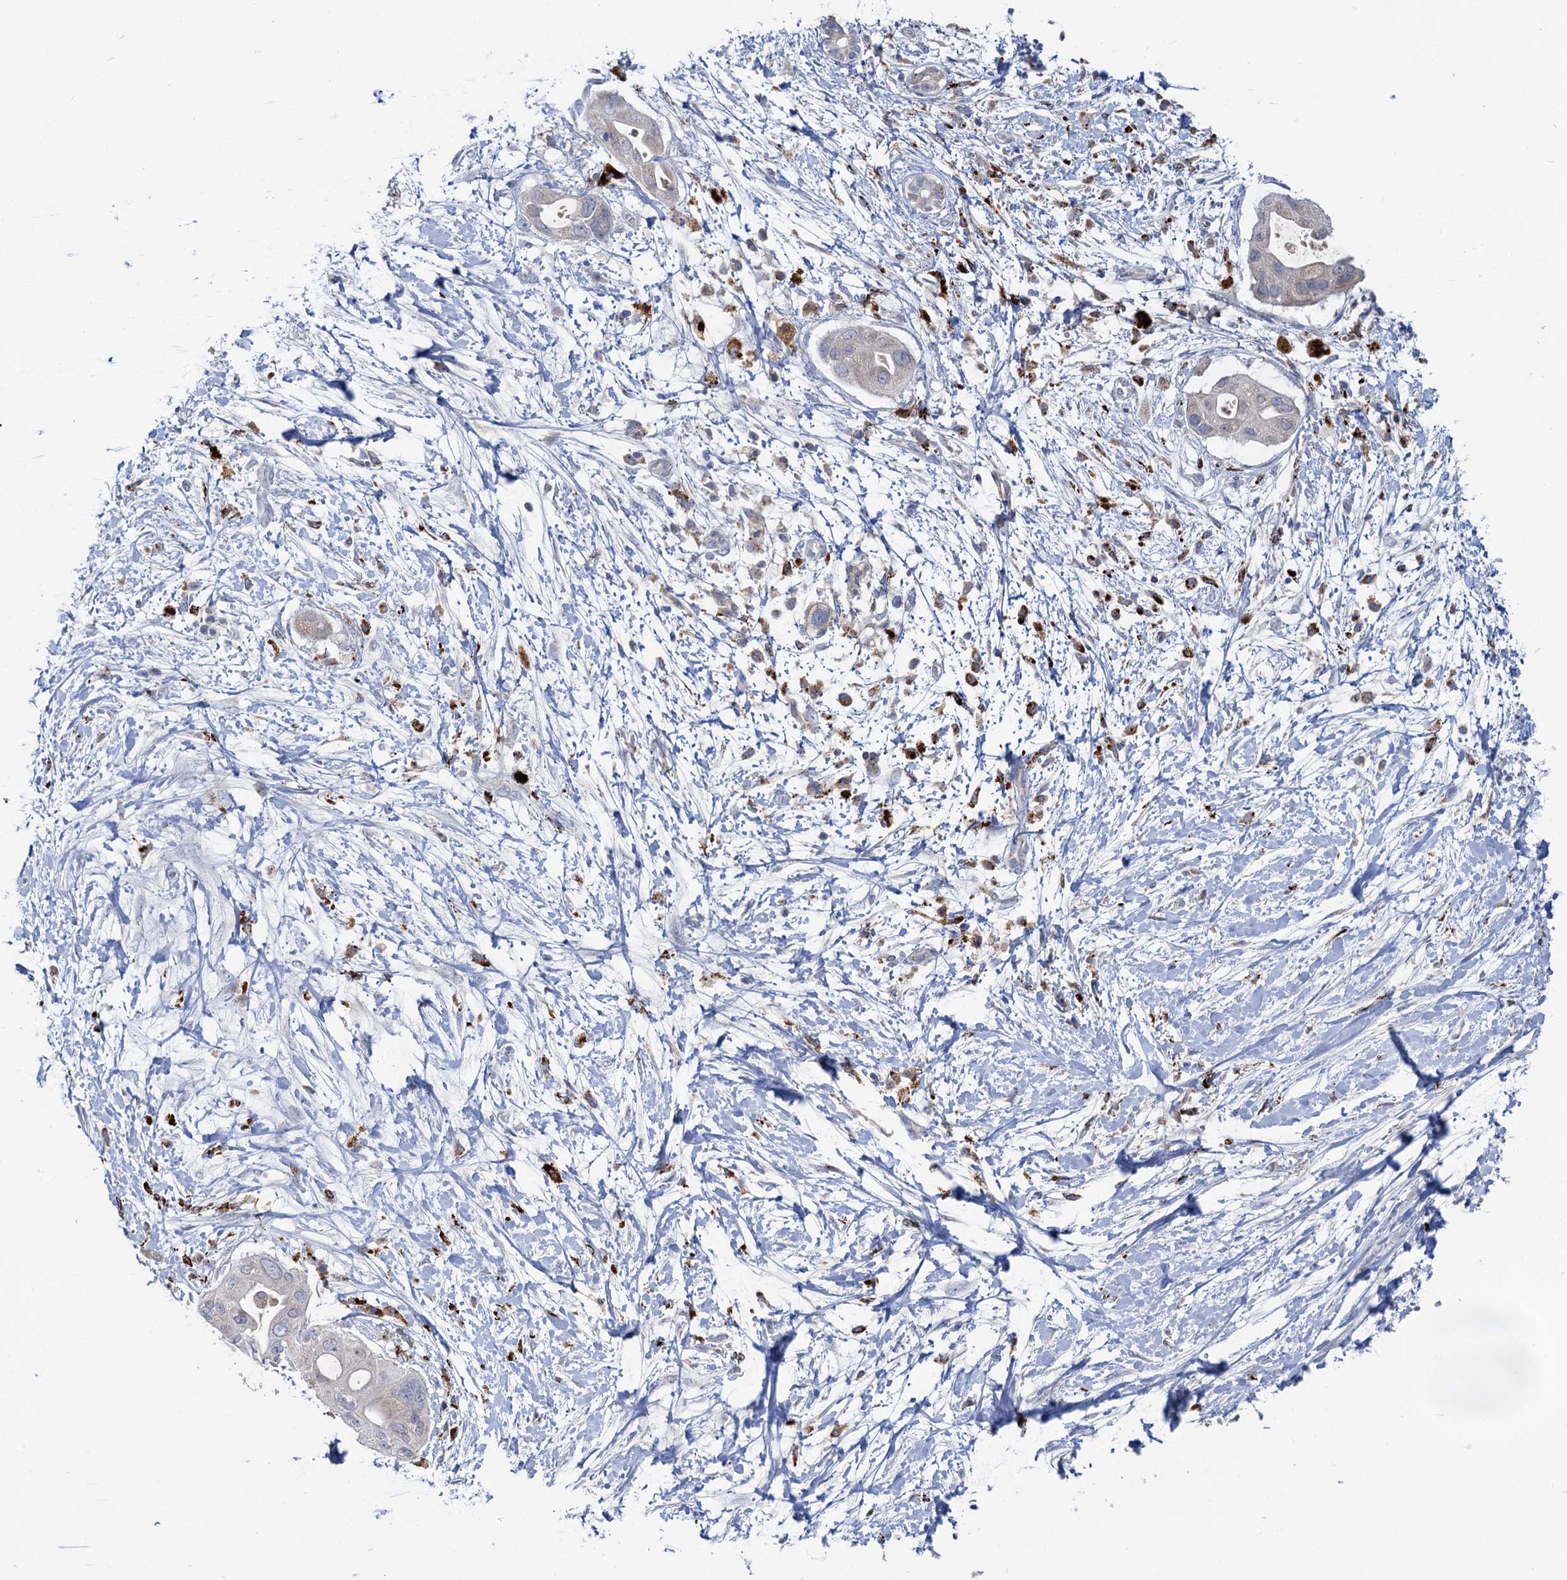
{"staining": {"intensity": "negative", "quantity": "none", "location": "none"}, "tissue": "pancreatic cancer", "cell_type": "Tumor cells", "image_type": "cancer", "snomed": [{"axis": "morphology", "description": "Adenocarcinoma, NOS"}, {"axis": "topography", "description": "Pancreas"}], "caption": "Immunohistochemistry of pancreatic adenocarcinoma displays no staining in tumor cells. Nuclei are stained in blue.", "gene": "ANKS3", "patient": {"sex": "male", "age": 68}}